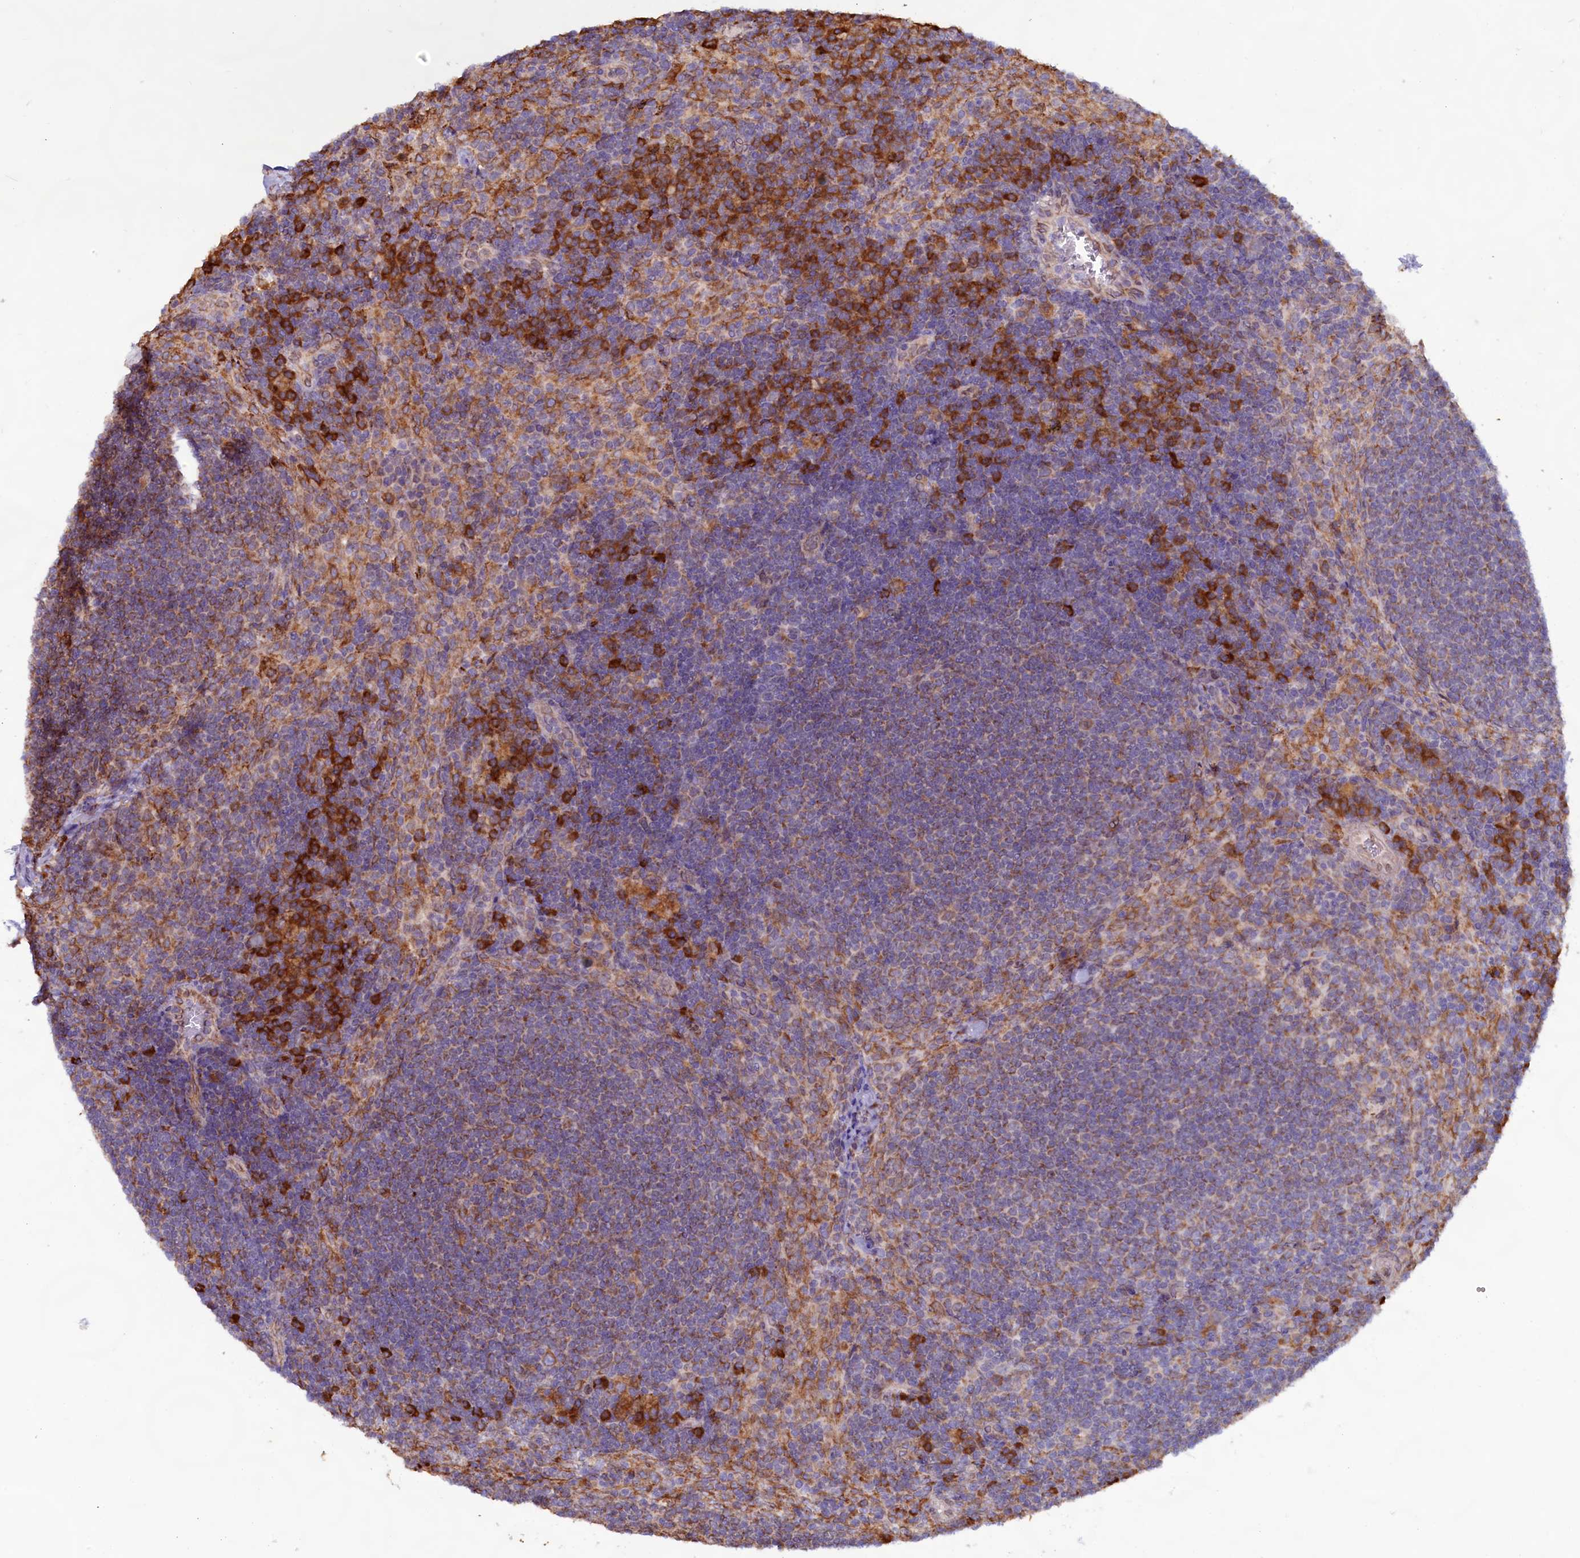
{"staining": {"intensity": "strong", "quantity": "<25%", "location": "cytoplasmic/membranous"}, "tissue": "lymph node", "cell_type": "Non-germinal center cells", "image_type": "normal", "snomed": [{"axis": "morphology", "description": "Normal tissue, NOS"}, {"axis": "topography", "description": "Lymph node"}], "caption": "Protein staining displays strong cytoplasmic/membranous expression in about <25% of non-germinal center cells in normal lymph node.", "gene": "TBC1D19", "patient": {"sex": "female", "age": 70}}